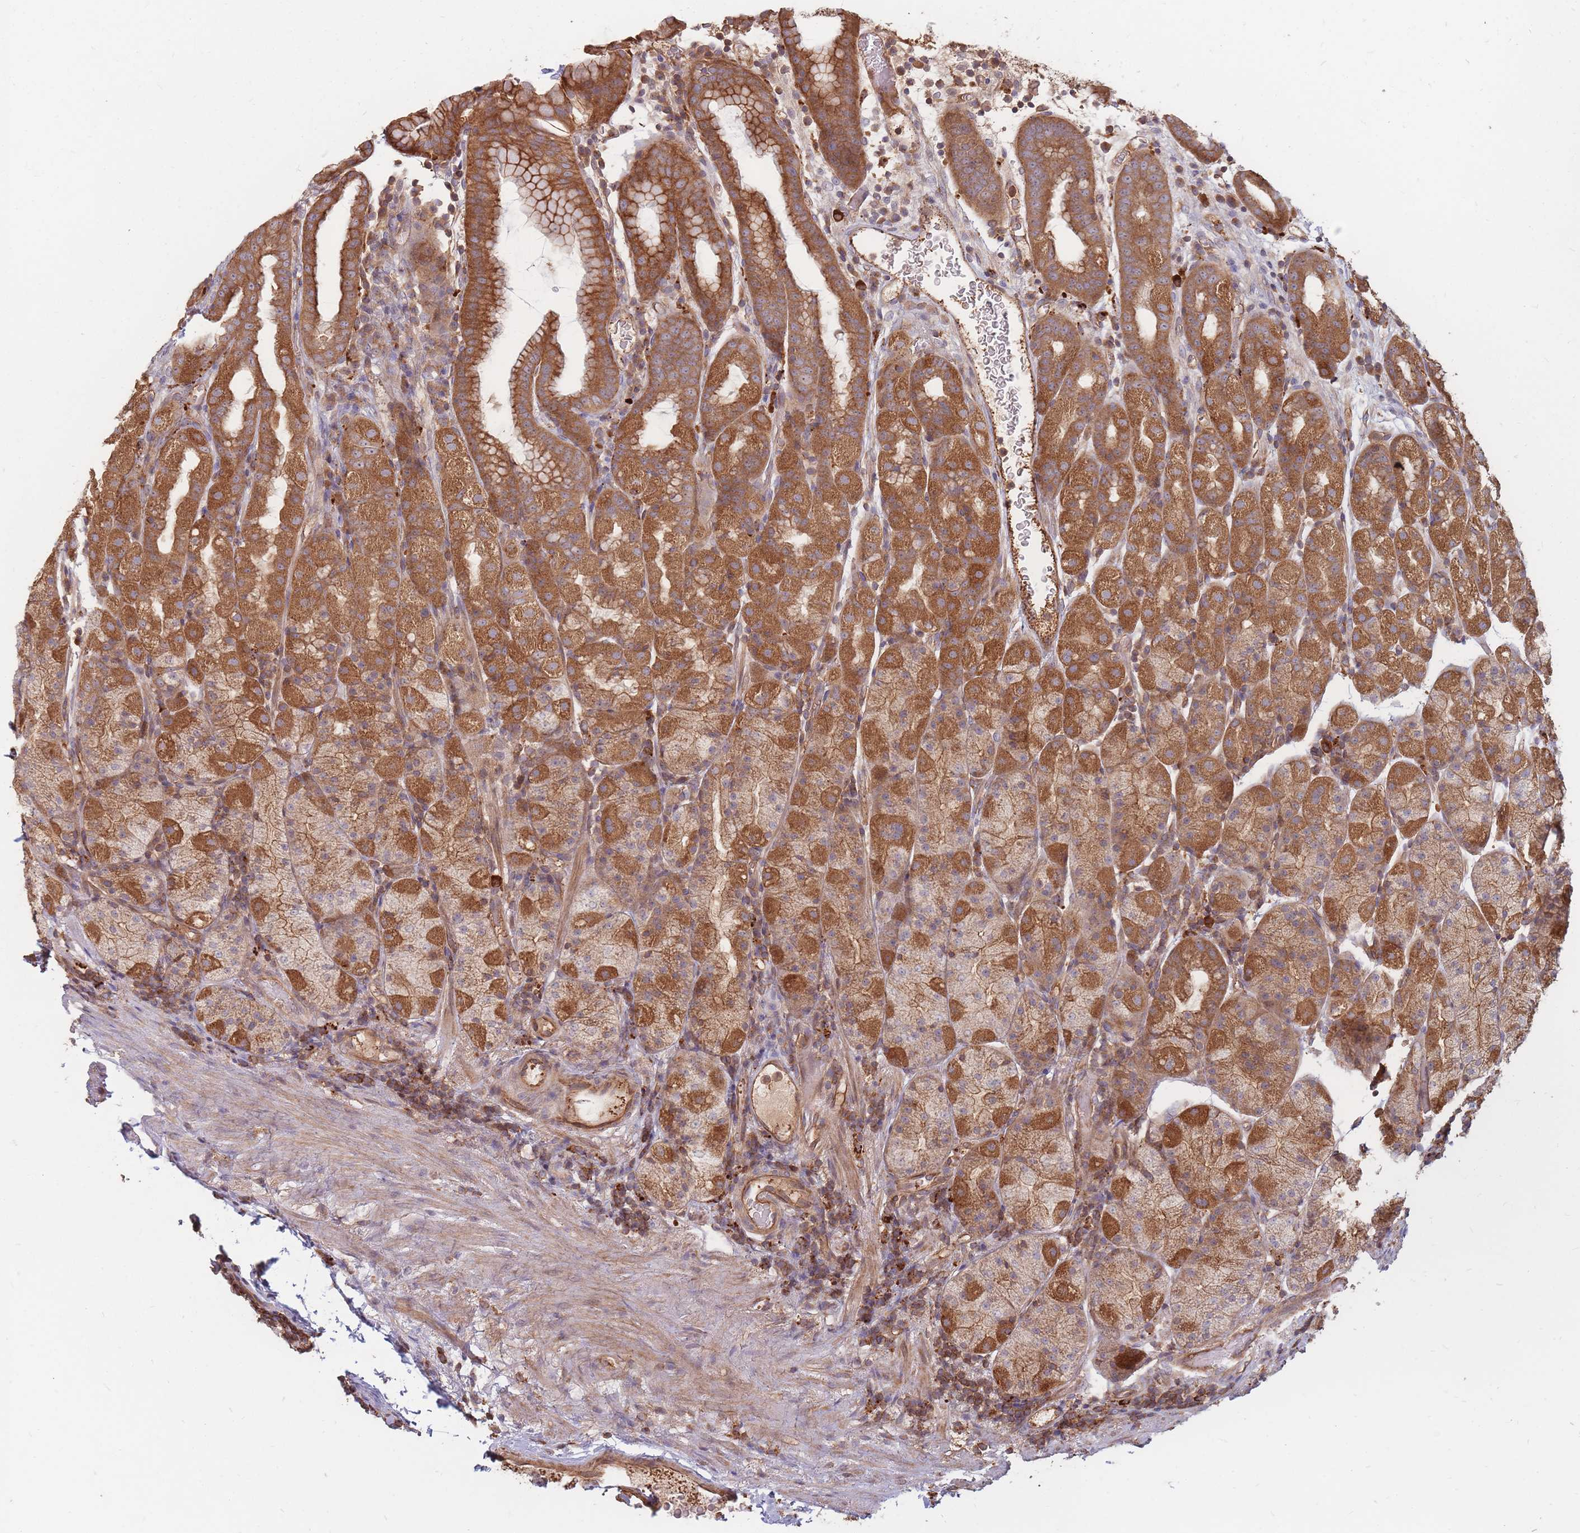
{"staining": {"intensity": "strong", "quantity": ">75%", "location": "cytoplasmic/membranous"}, "tissue": "stomach", "cell_type": "Glandular cells", "image_type": "normal", "snomed": [{"axis": "morphology", "description": "Normal tissue, NOS"}, {"axis": "topography", "description": "Stomach, upper"}, {"axis": "topography", "description": "Stomach, lower"}, {"axis": "topography", "description": "Small intestine"}], "caption": "This histopathology image exhibits unremarkable stomach stained with immunohistochemistry (IHC) to label a protein in brown. The cytoplasmic/membranous of glandular cells show strong positivity for the protein. Nuclei are counter-stained blue.", "gene": "RASSF2", "patient": {"sex": "male", "age": 68}}